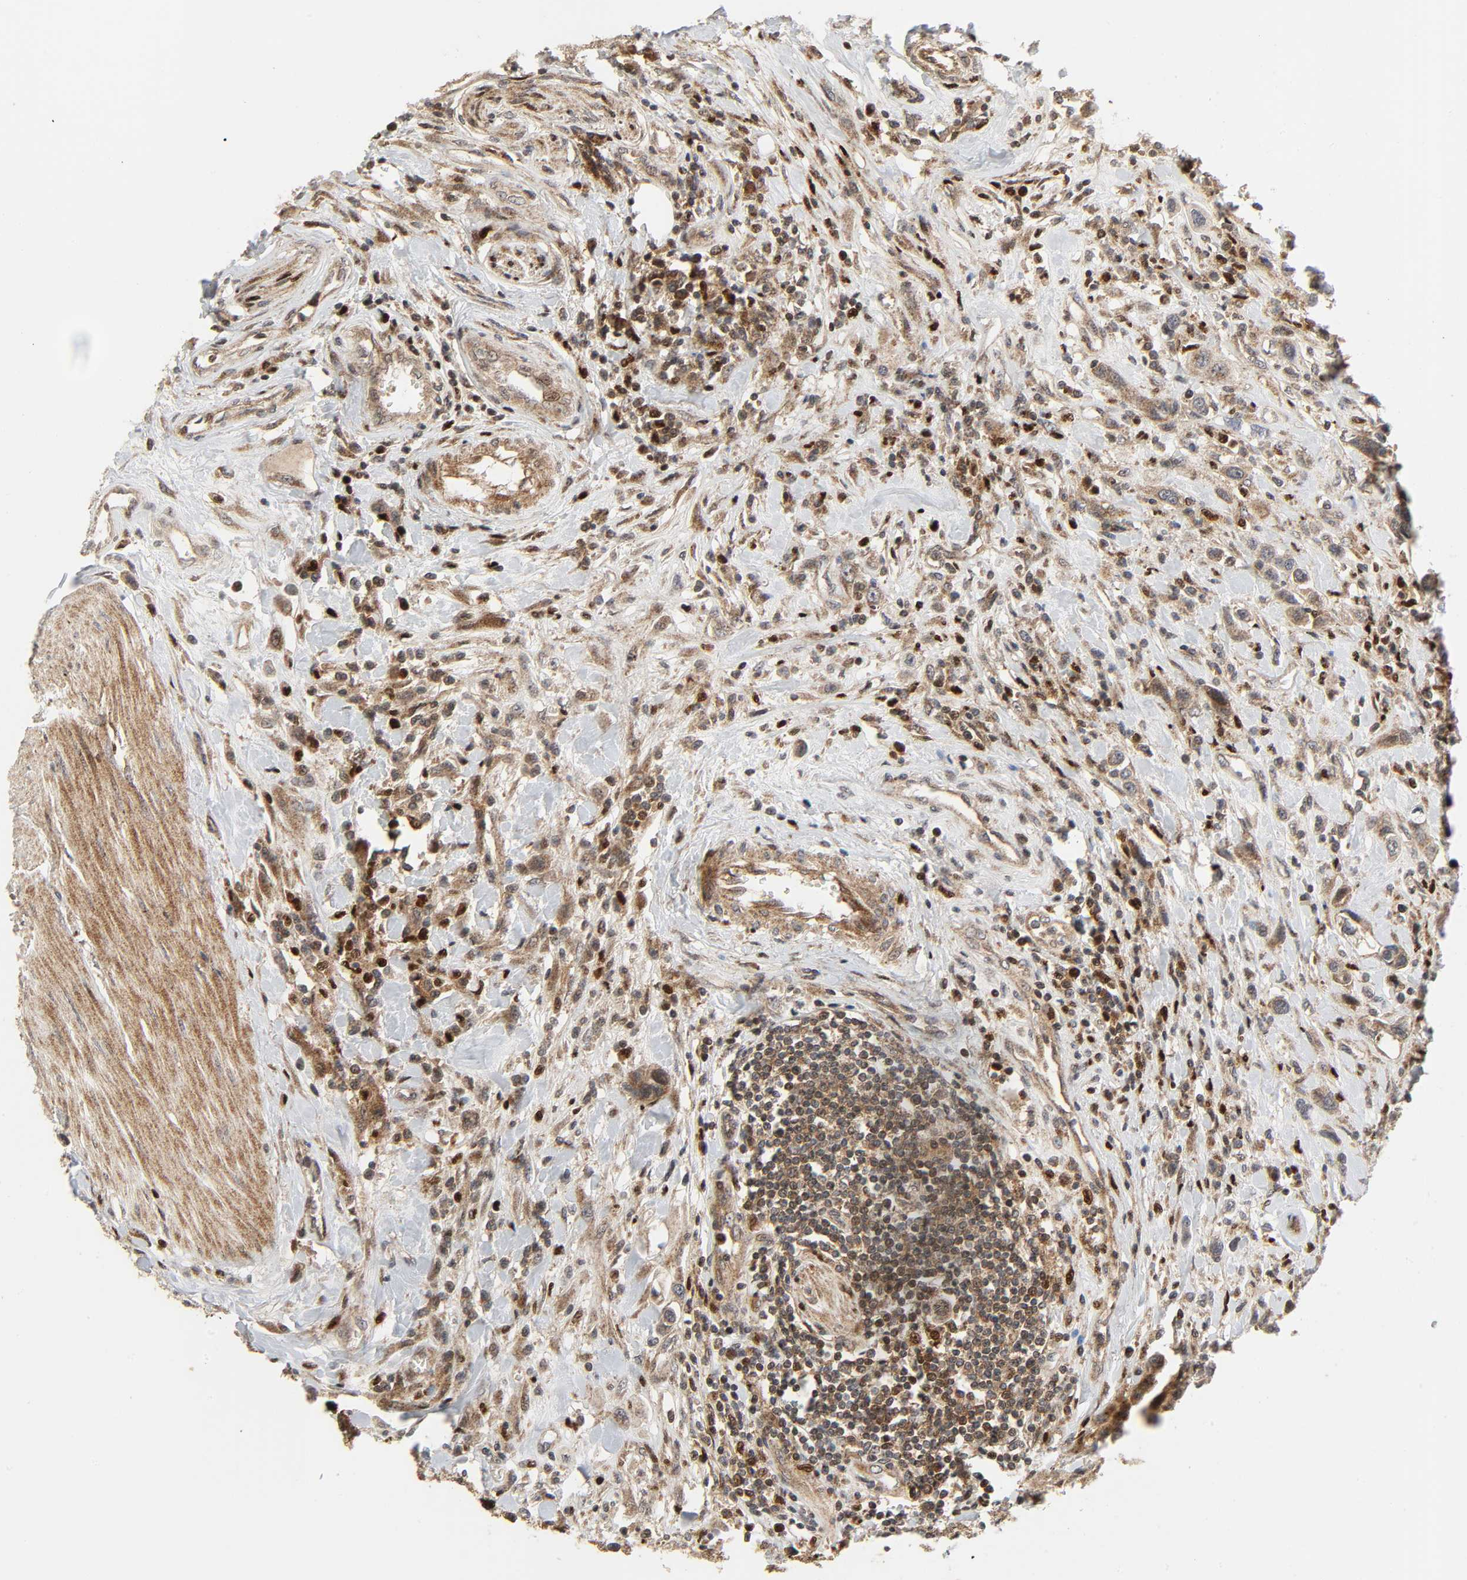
{"staining": {"intensity": "moderate", "quantity": ">75%", "location": "cytoplasmic/membranous"}, "tissue": "urothelial cancer", "cell_type": "Tumor cells", "image_type": "cancer", "snomed": [{"axis": "morphology", "description": "Urothelial carcinoma, High grade"}, {"axis": "topography", "description": "Urinary bladder"}], "caption": "IHC of human urothelial carcinoma (high-grade) reveals medium levels of moderate cytoplasmic/membranous expression in about >75% of tumor cells.", "gene": "CHUK", "patient": {"sex": "male", "age": 50}}